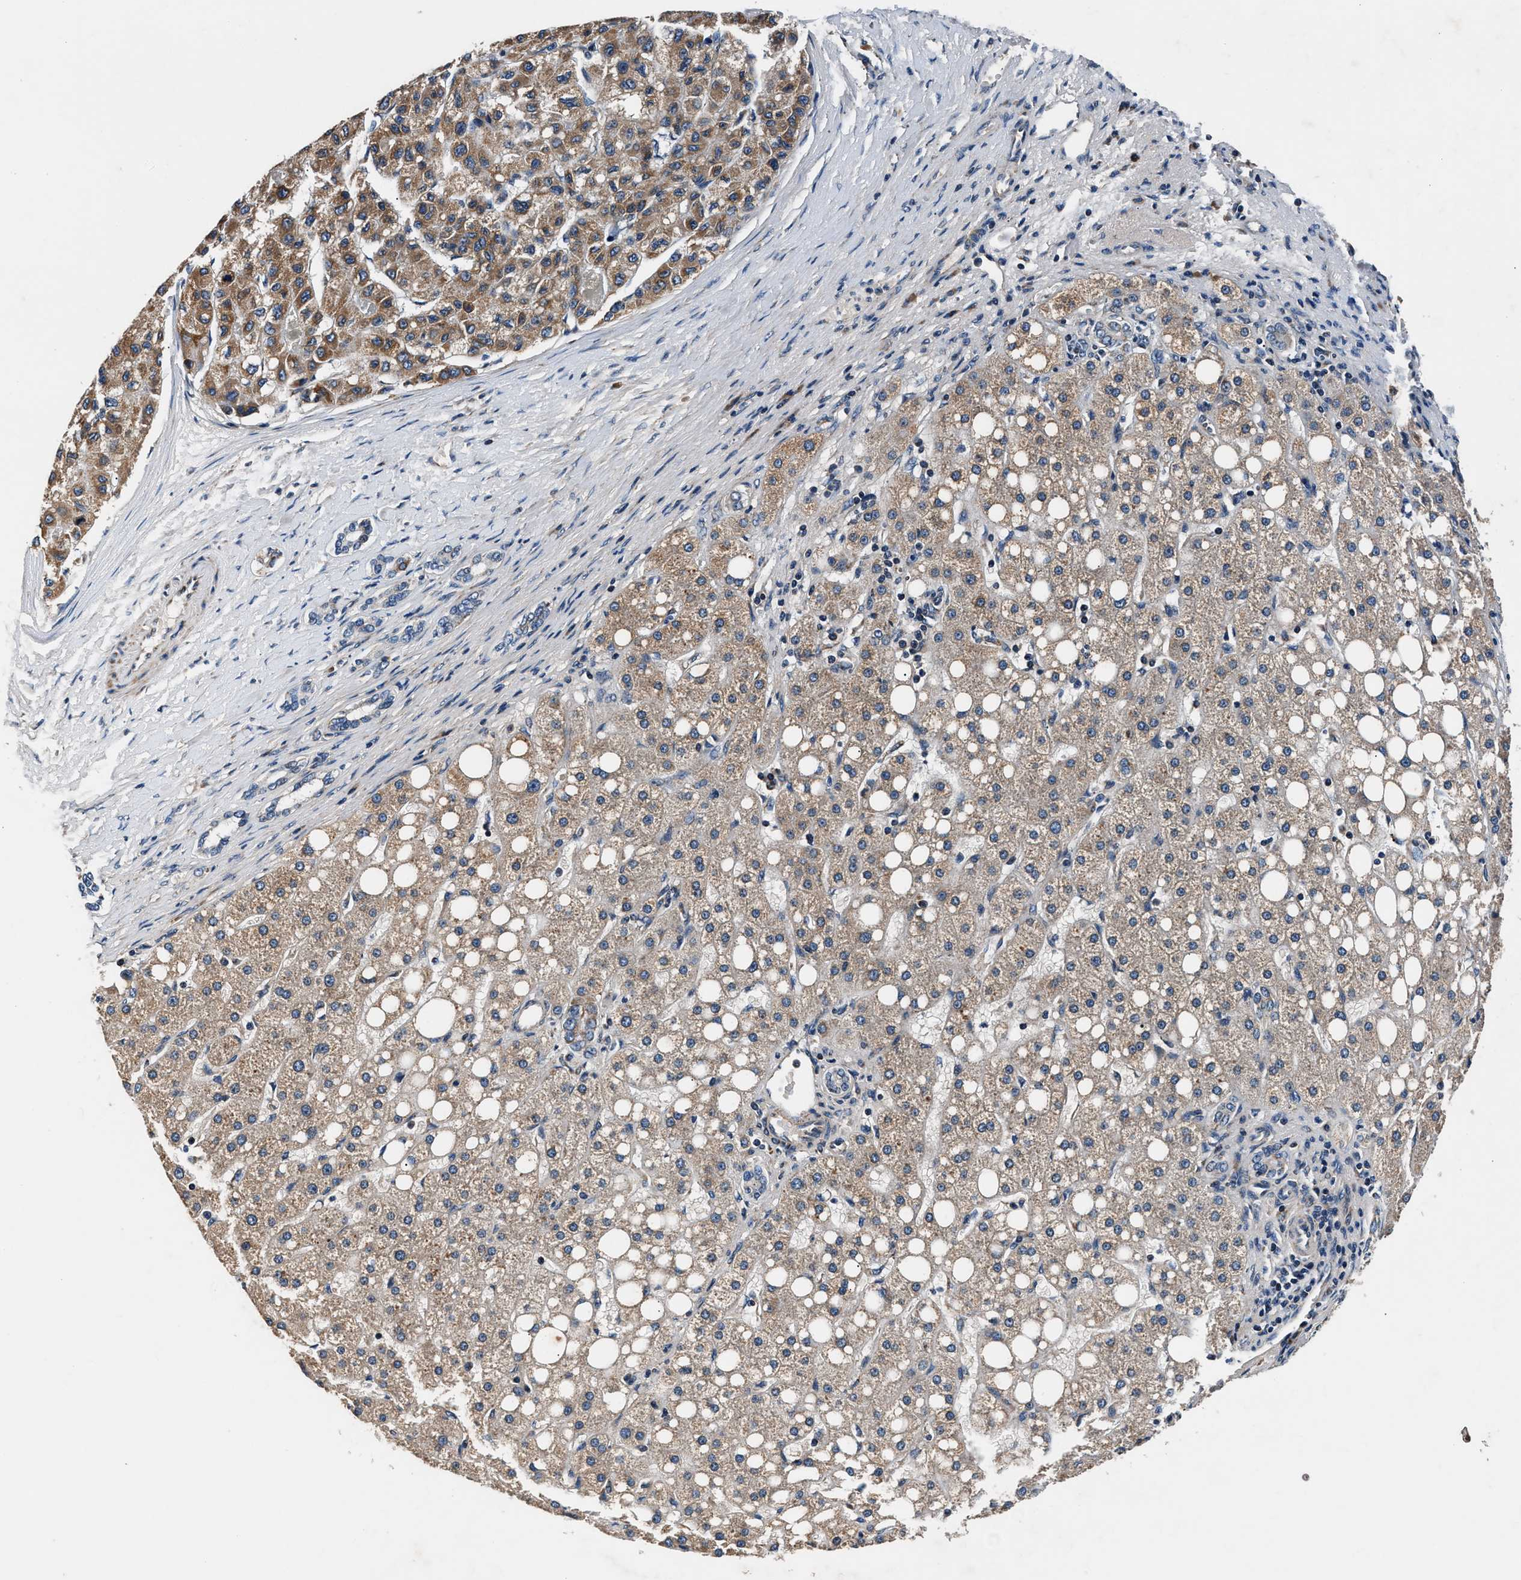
{"staining": {"intensity": "moderate", "quantity": ">75%", "location": "cytoplasmic/membranous"}, "tissue": "liver cancer", "cell_type": "Tumor cells", "image_type": "cancer", "snomed": [{"axis": "morphology", "description": "Carcinoma, Hepatocellular, NOS"}, {"axis": "topography", "description": "Liver"}], "caption": "A micrograph showing moderate cytoplasmic/membranous staining in approximately >75% of tumor cells in liver hepatocellular carcinoma, as visualized by brown immunohistochemical staining.", "gene": "IMMT", "patient": {"sex": "male", "age": 80}}